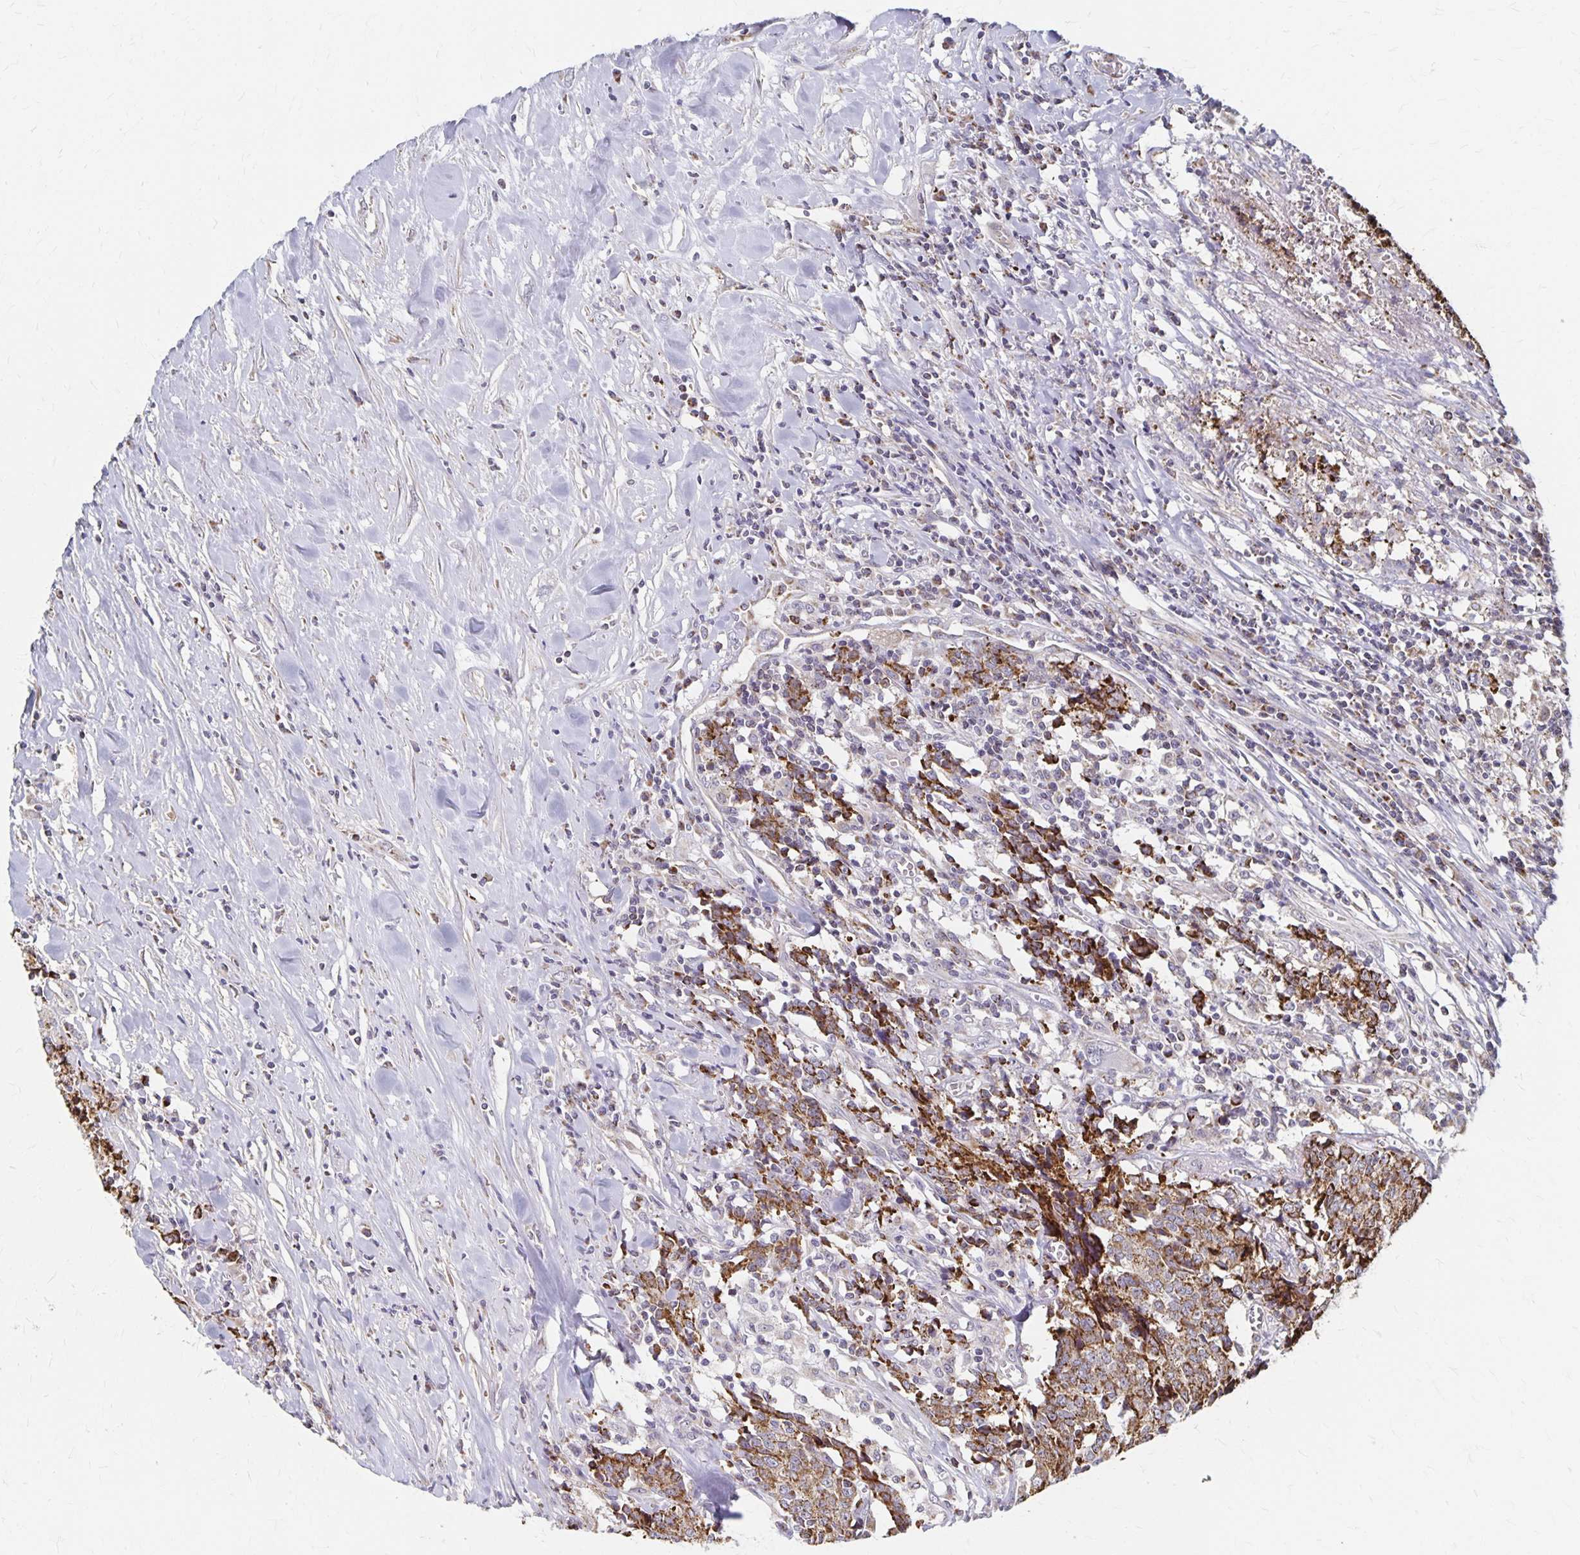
{"staining": {"intensity": "moderate", "quantity": ">75%", "location": "cytoplasmic/membranous"}, "tissue": "prostate cancer", "cell_type": "Tumor cells", "image_type": "cancer", "snomed": [{"axis": "morphology", "description": "Adenocarcinoma, High grade"}, {"axis": "topography", "description": "Prostate and seminal vesicle, NOS"}], "caption": "Immunohistochemical staining of human adenocarcinoma (high-grade) (prostate) shows medium levels of moderate cytoplasmic/membranous protein staining in about >75% of tumor cells.", "gene": "DYRK4", "patient": {"sex": "male", "age": 60}}